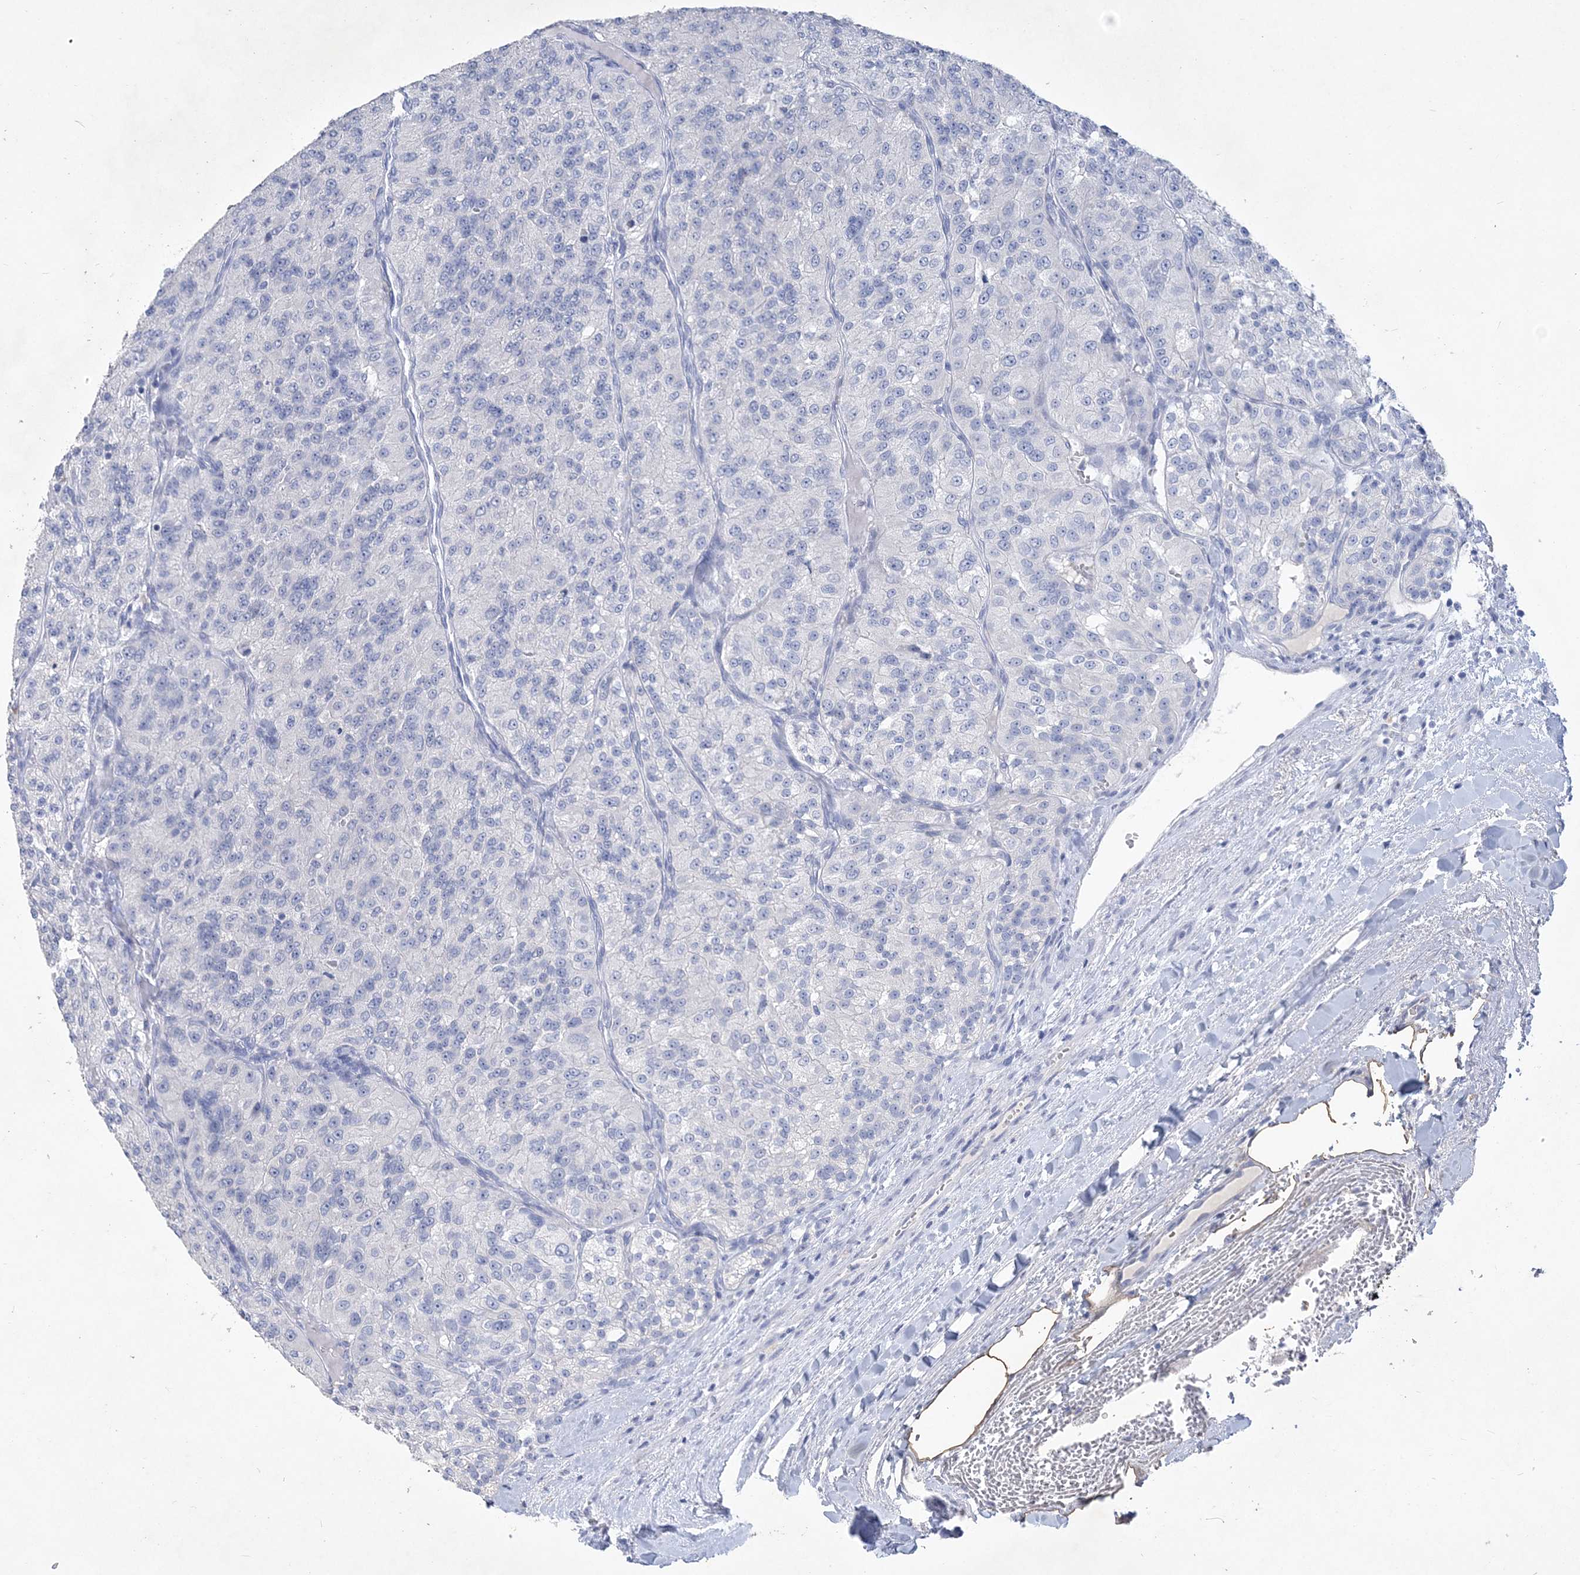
{"staining": {"intensity": "negative", "quantity": "none", "location": "none"}, "tissue": "renal cancer", "cell_type": "Tumor cells", "image_type": "cancer", "snomed": [{"axis": "morphology", "description": "Adenocarcinoma, NOS"}, {"axis": "topography", "description": "Kidney"}], "caption": "IHC image of renal cancer stained for a protein (brown), which demonstrates no positivity in tumor cells.", "gene": "COPS8", "patient": {"sex": "female", "age": 63}}